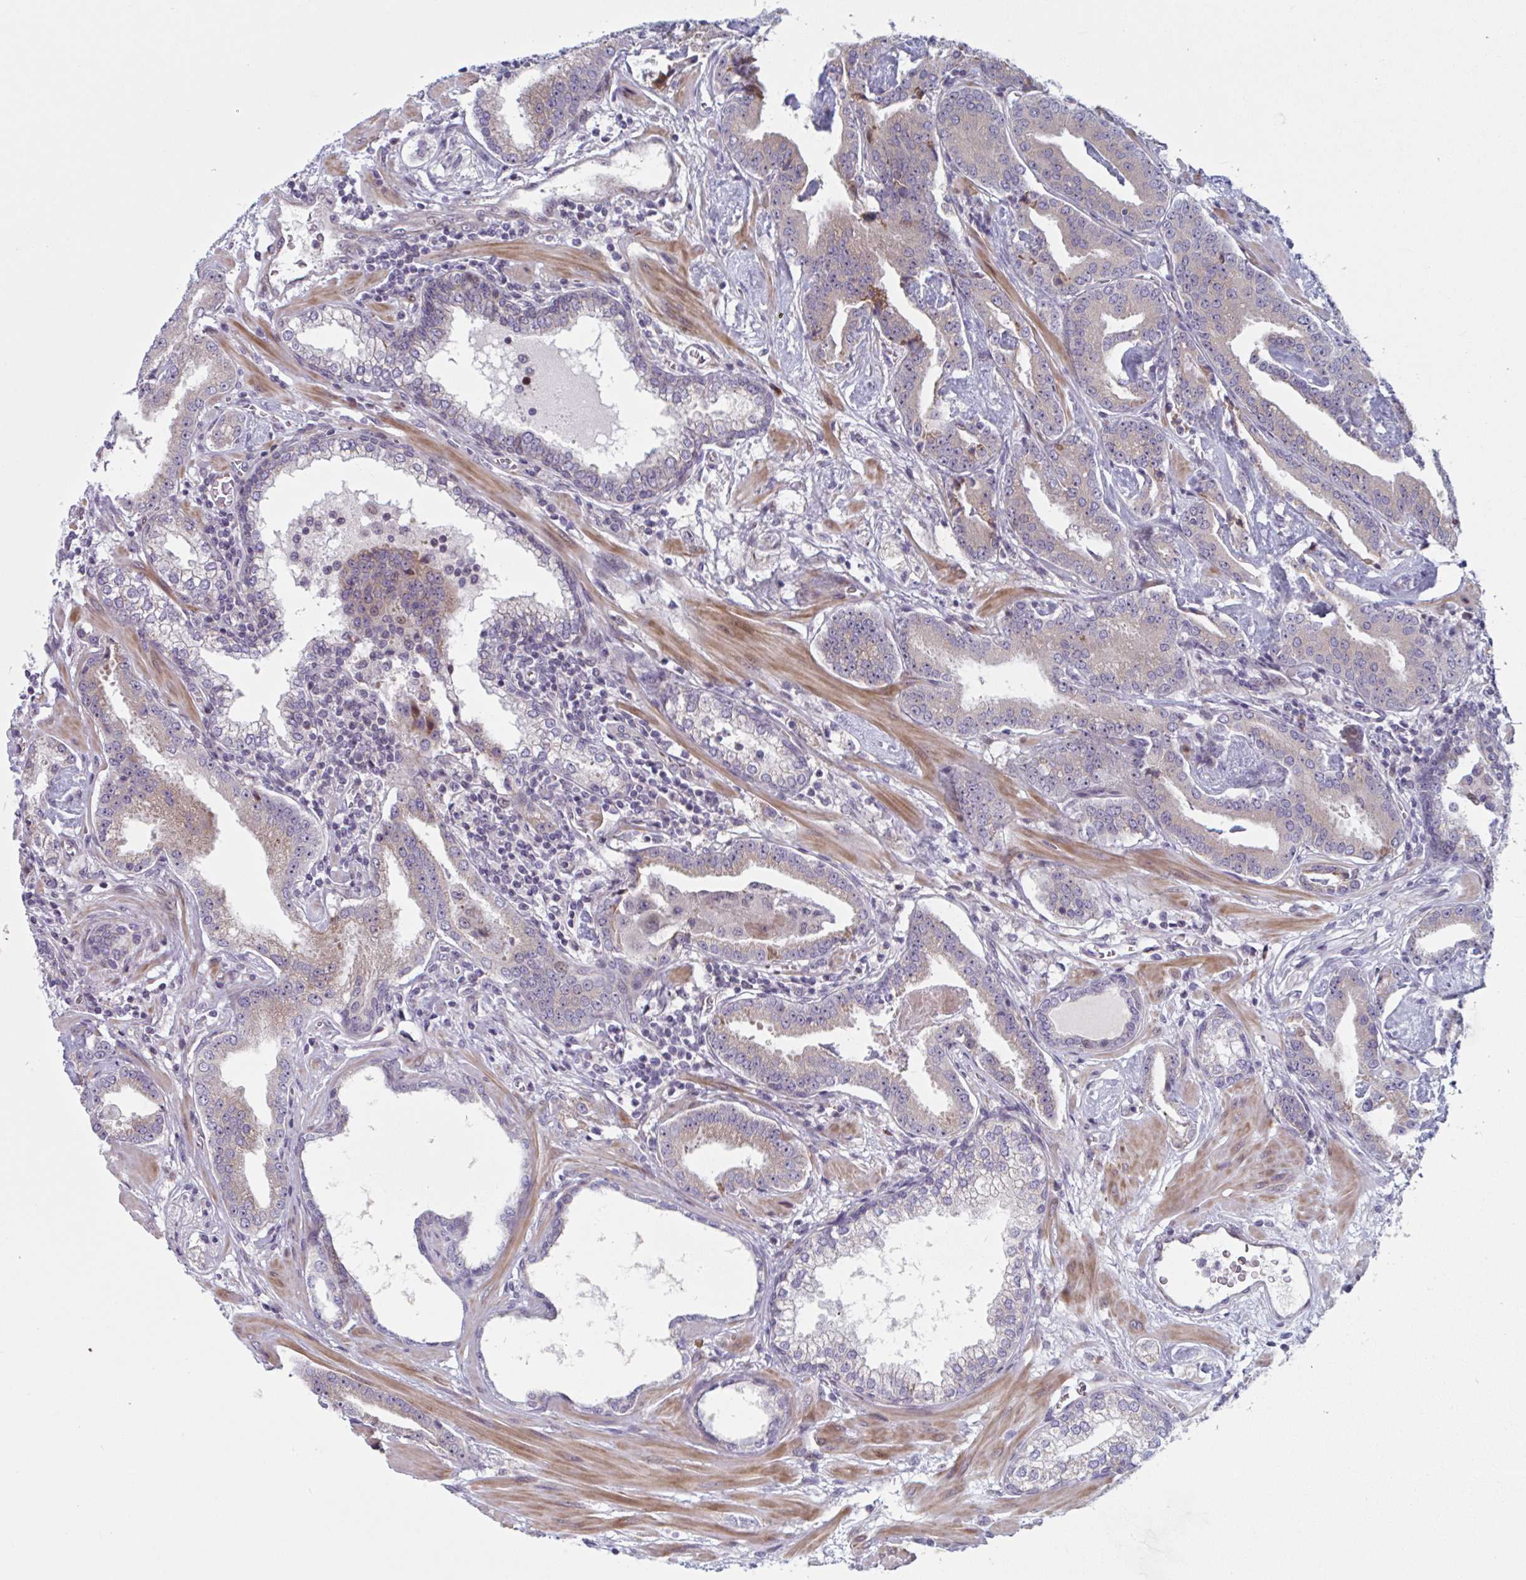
{"staining": {"intensity": "weak", "quantity": "25%-75%", "location": "cytoplasmic/membranous"}, "tissue": "prostate cancer", "cell_type": "Tumor cells", "image_type": "cancer", "snomed": [{"axis": "morphology", "description": "Adenocarcinoma, Low grade"}, {"axis": "topography", "description": "Prostate"}], "caption": "Protein analysis of prostate cancer (adenocarcinoma (low-grade)) tissue reveals weak cytoplasmic/membranous expression in approximately 25%-75% of tumor cells. The staining is performed using DAB brown chromogen to label protein expression. The nuclei are counter-stained blue using hematoxylin.", "gene": "DUXA", "patient": {"sex": "male", "age": 62}}